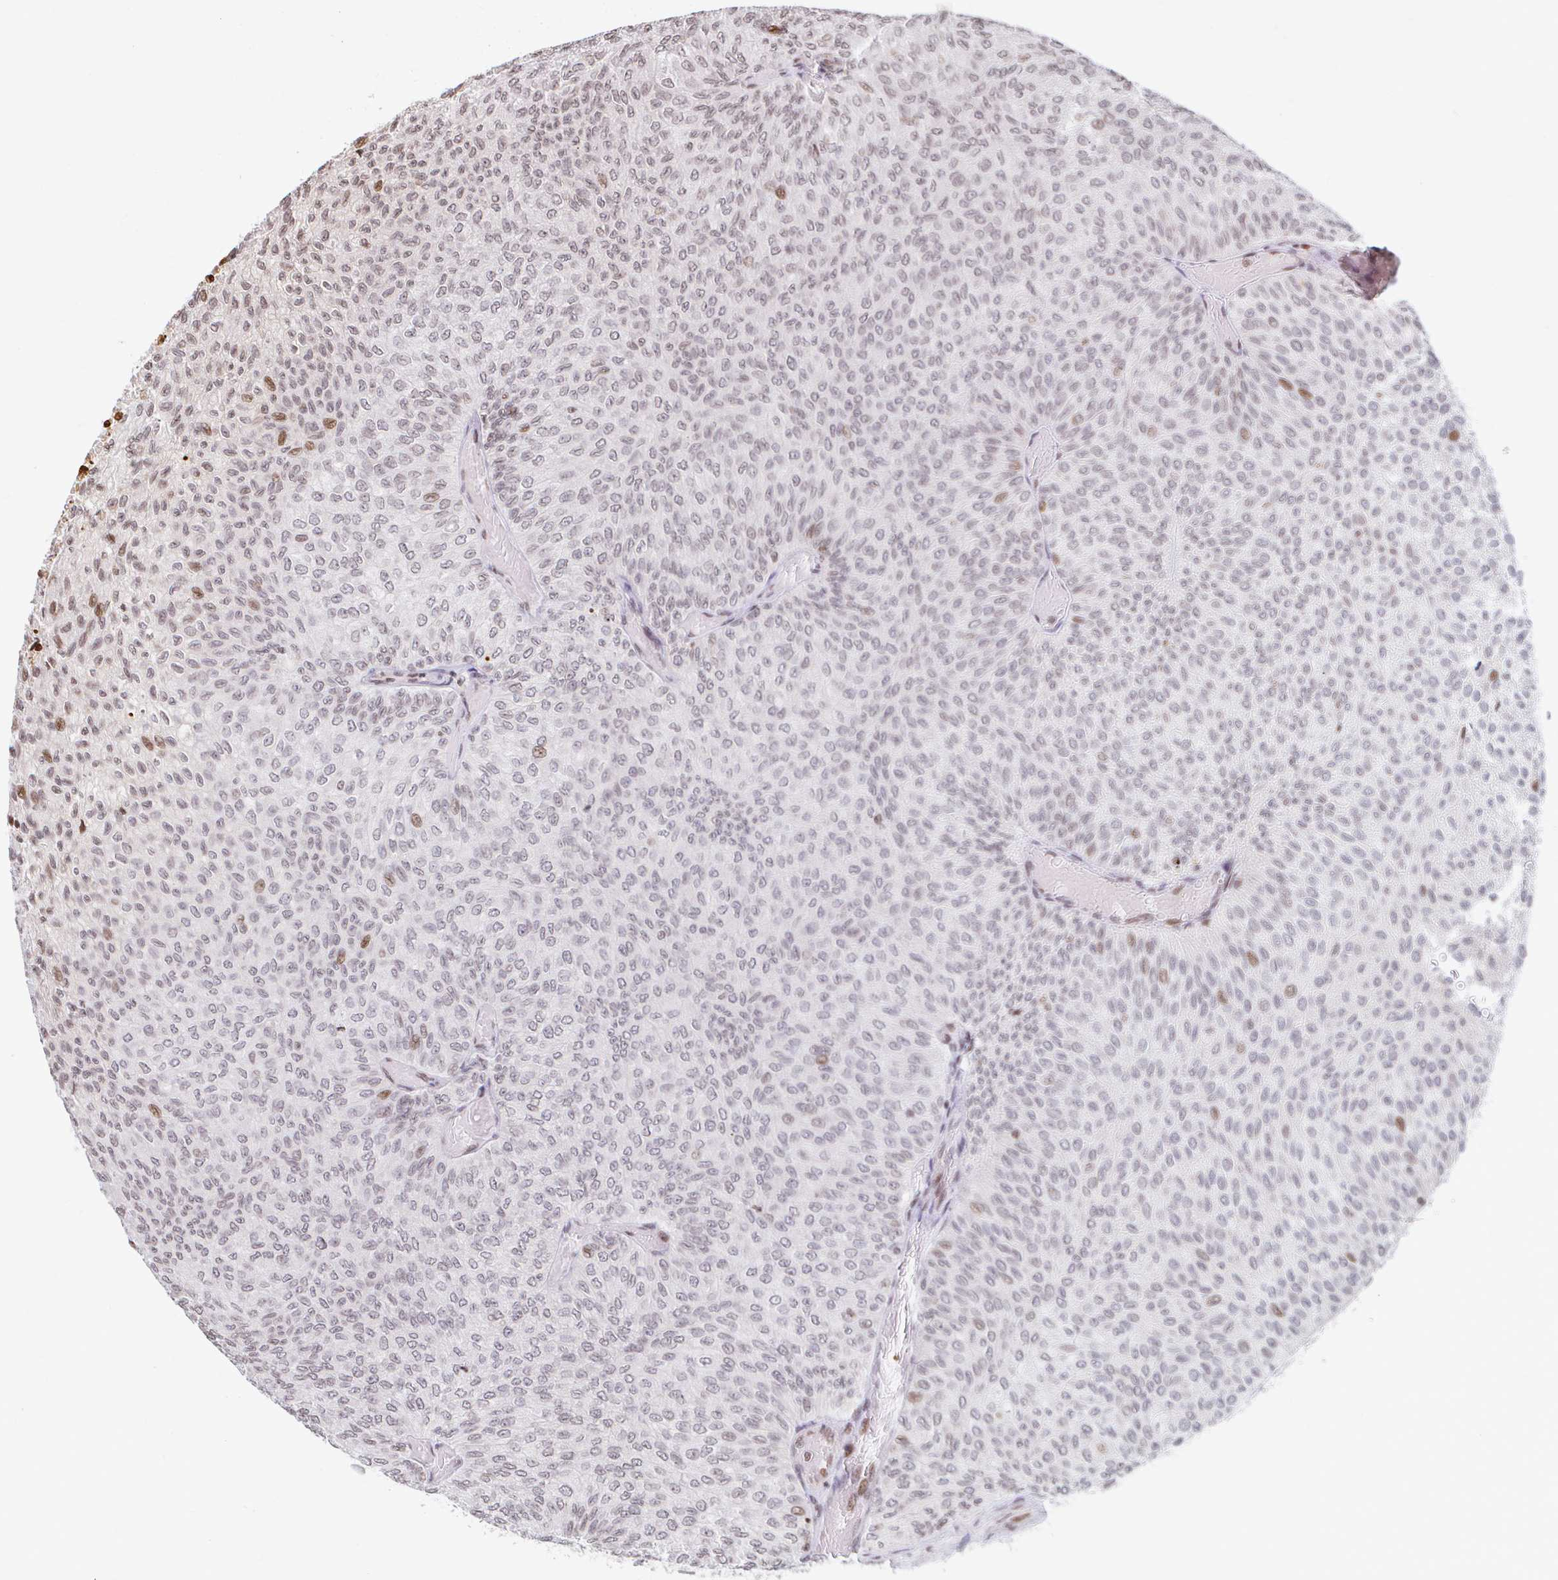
{"staining": {"intensity": "moderate", "quantity": "<25%", "location": "nuclear"}, "tissue": "urothelial cancer", "cell_type": "Tumor cells", "image_type": "cancer", "snomed": [{"axis": "morphology", "description": "Urothelial carcinoma, Low grade"}, {"axis": "topography", "description": "Urinary bladder"}], "caption": "Tumor cells reveal low levels of moderate nuclear expression in about <25% of cells in urothelial cancer. Nuclei are stained in blue.", "gene": "HOXC10", "patient": {"sex": "male", "age": 78}}